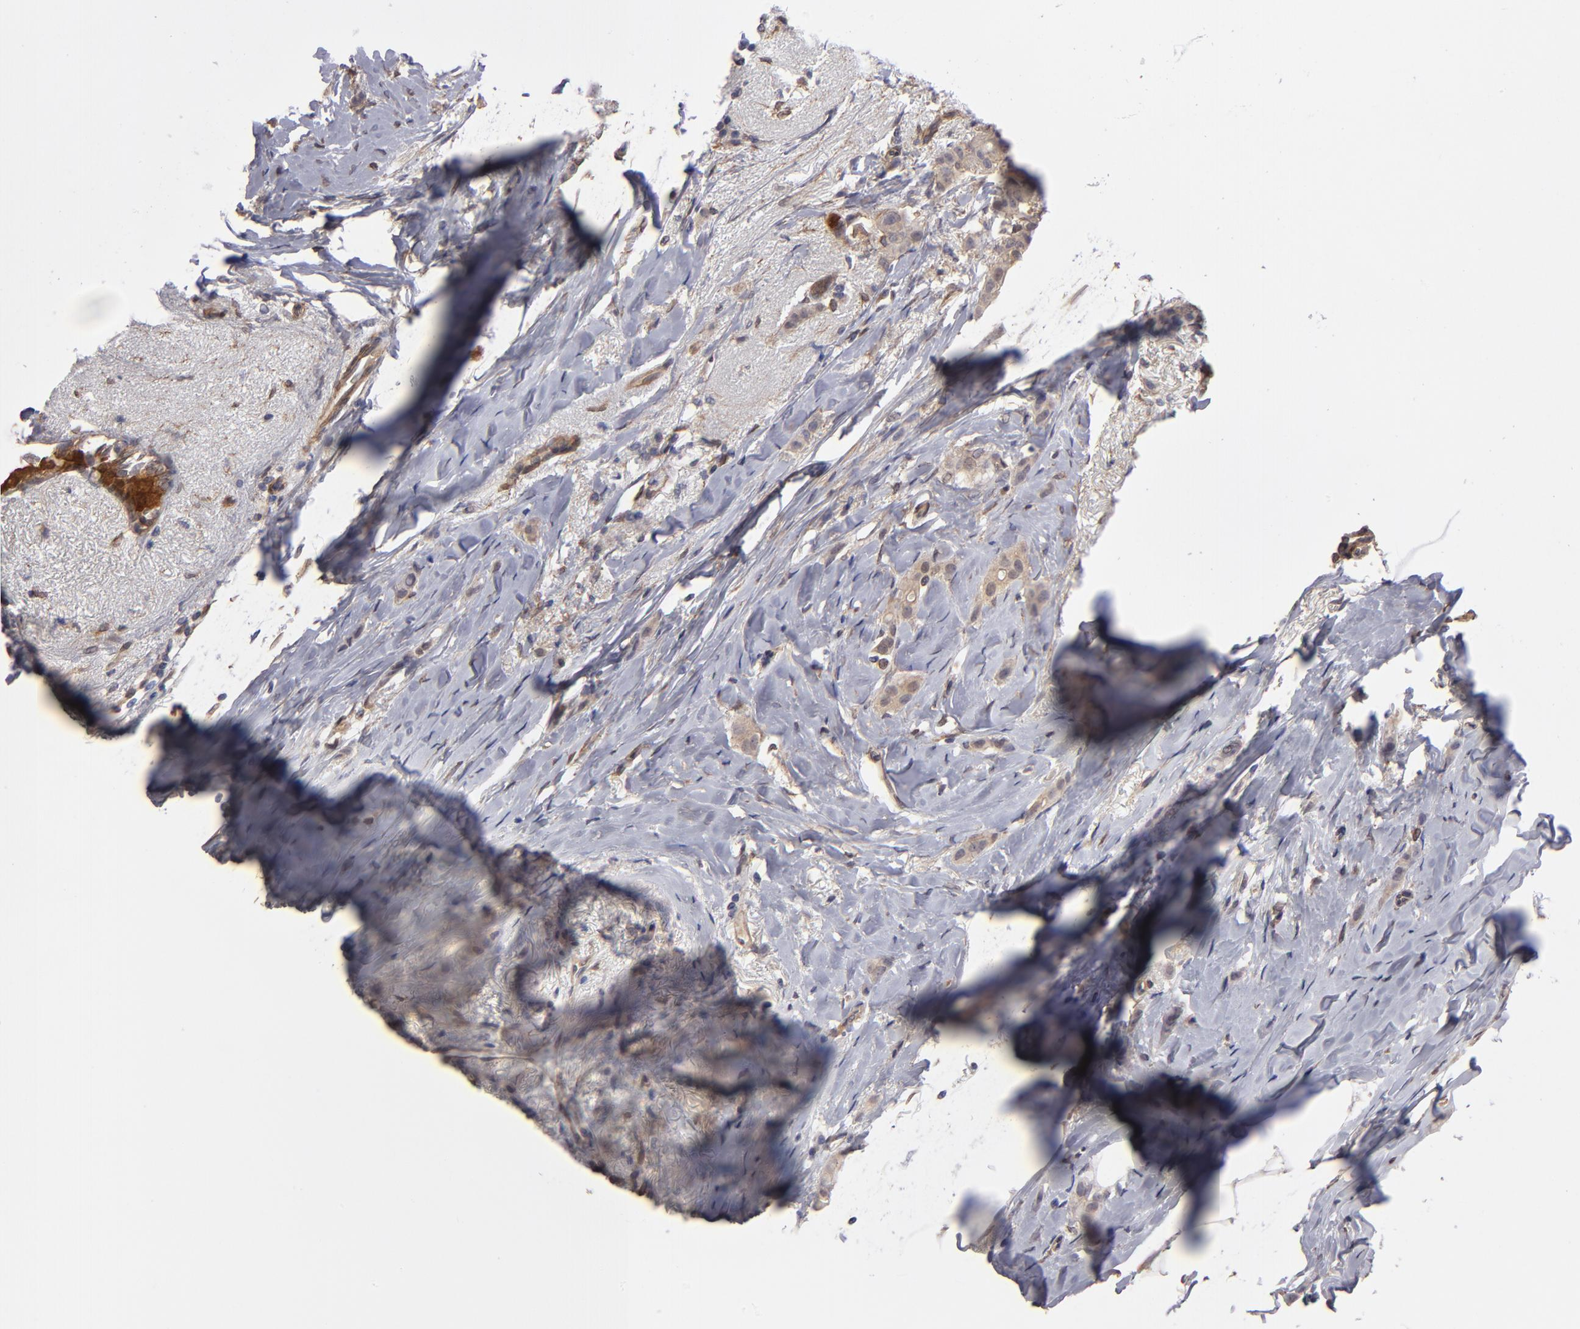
{"staining": {"intensity": "weak", "quantity": ">75%", "location": "cytoplasmic/membranous,nuclear"}, "tissue": "breast cancer", "cell_type": "Tumor cells", "image_type": "cancer", "snomed": [{"axis": "morphology", "description": "Lobular carcinoma"}, {"axis": "topography", "description": "Breast"}], "caption": "Protein analysis of lobular carcinoma (breast) tissue demonstrates weak cytoplasmic/membranous and nuclear positivity in approximately >75% of tumor cells.", "gene": "NDRG2", "patient": {"sex": "female", "age": 55}}